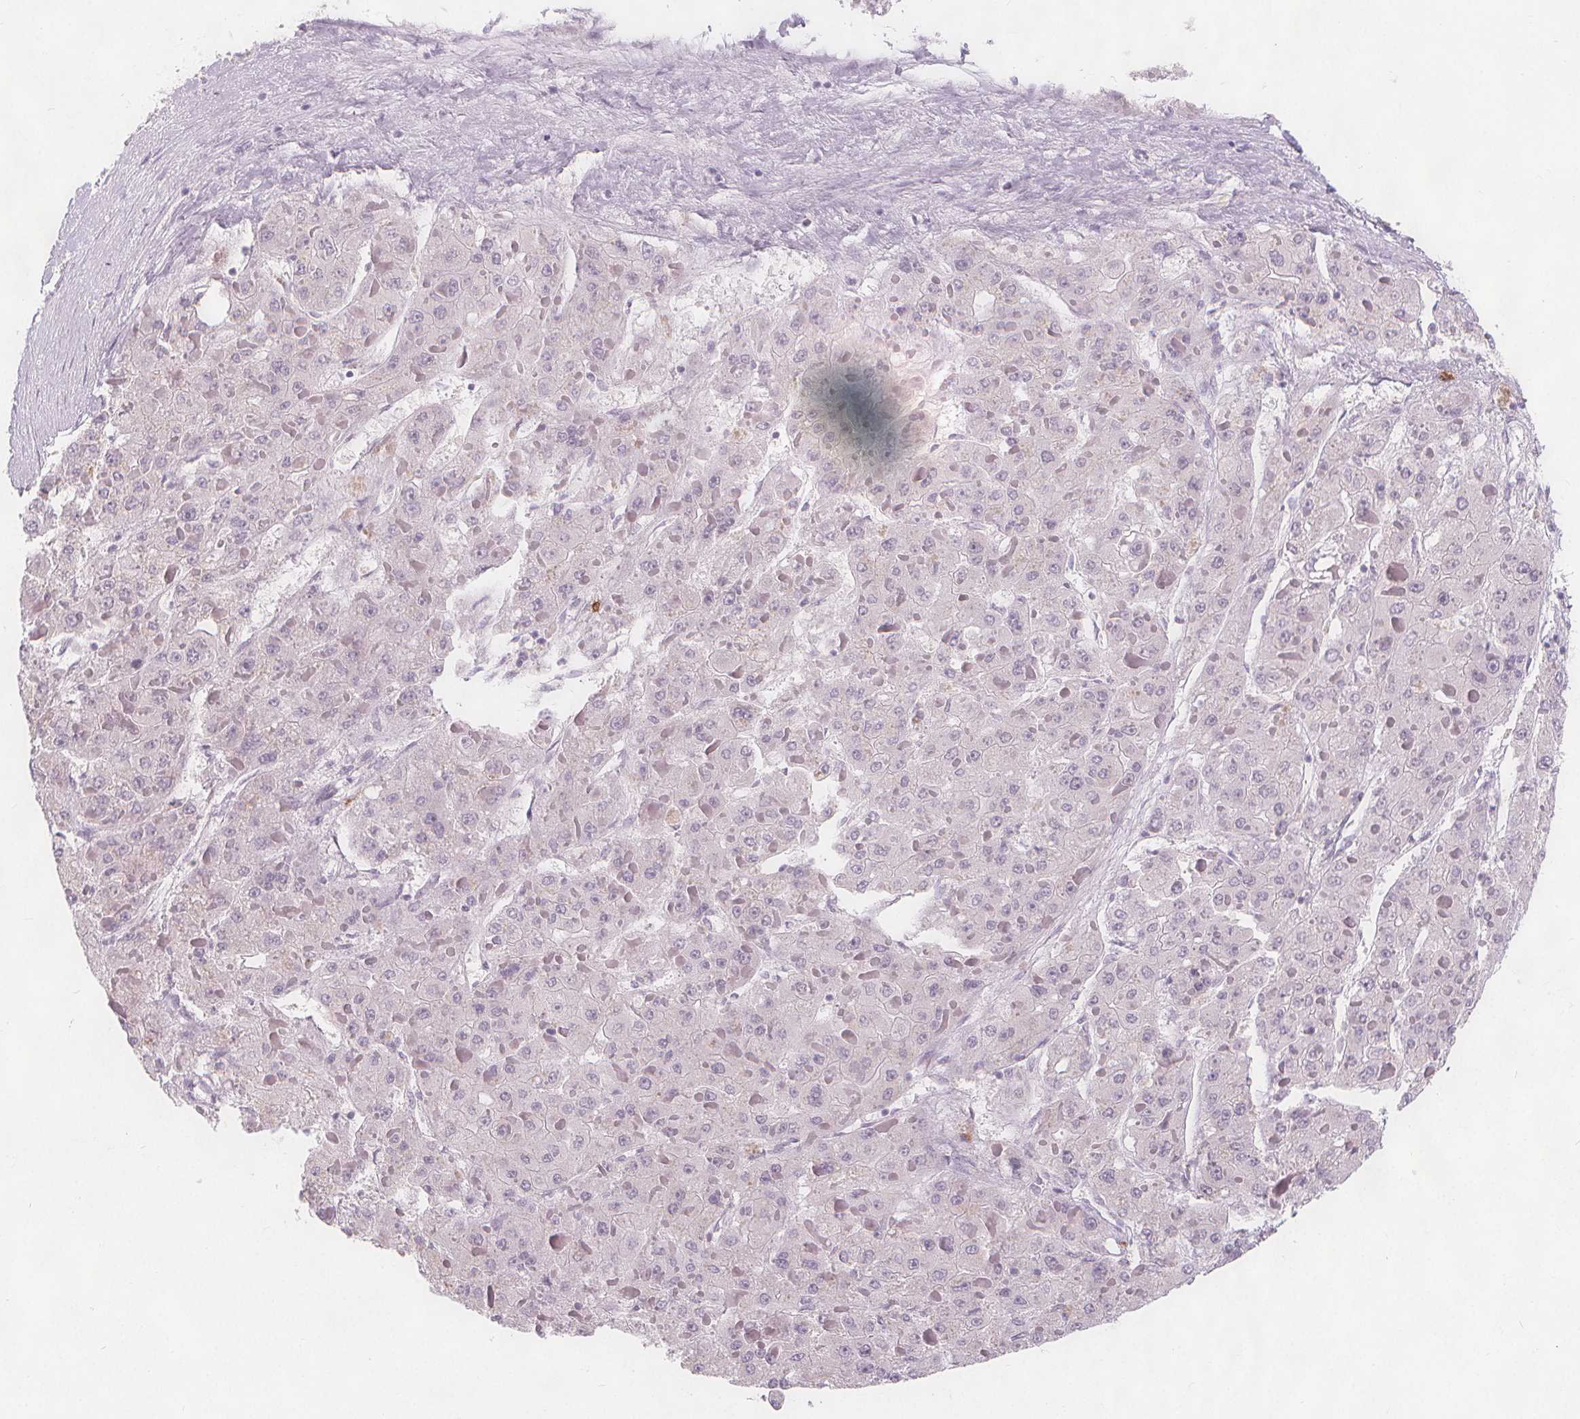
{"staining": {"intensity": "negative", "quantity": "none", "location": "none"}, "tissue": "liver cancer", "cell_type": "Tumor cells", "image_type": "cancer", "snomed": [{"axis": "morphology", "description": "Carcinoma, Hepatocellular, NOS"}, {"axis": "topography", "description": "Liver"}], "caption": "This photomicrograph is of liver hepatocellular carcinoma stained with immunohistochemistry to label a protein in brown with the nuclei are counter-stained blue. There is no expression in tumor cells.", "gene": "TIPIN", "patient": {"sex": "female", "age": 73}}